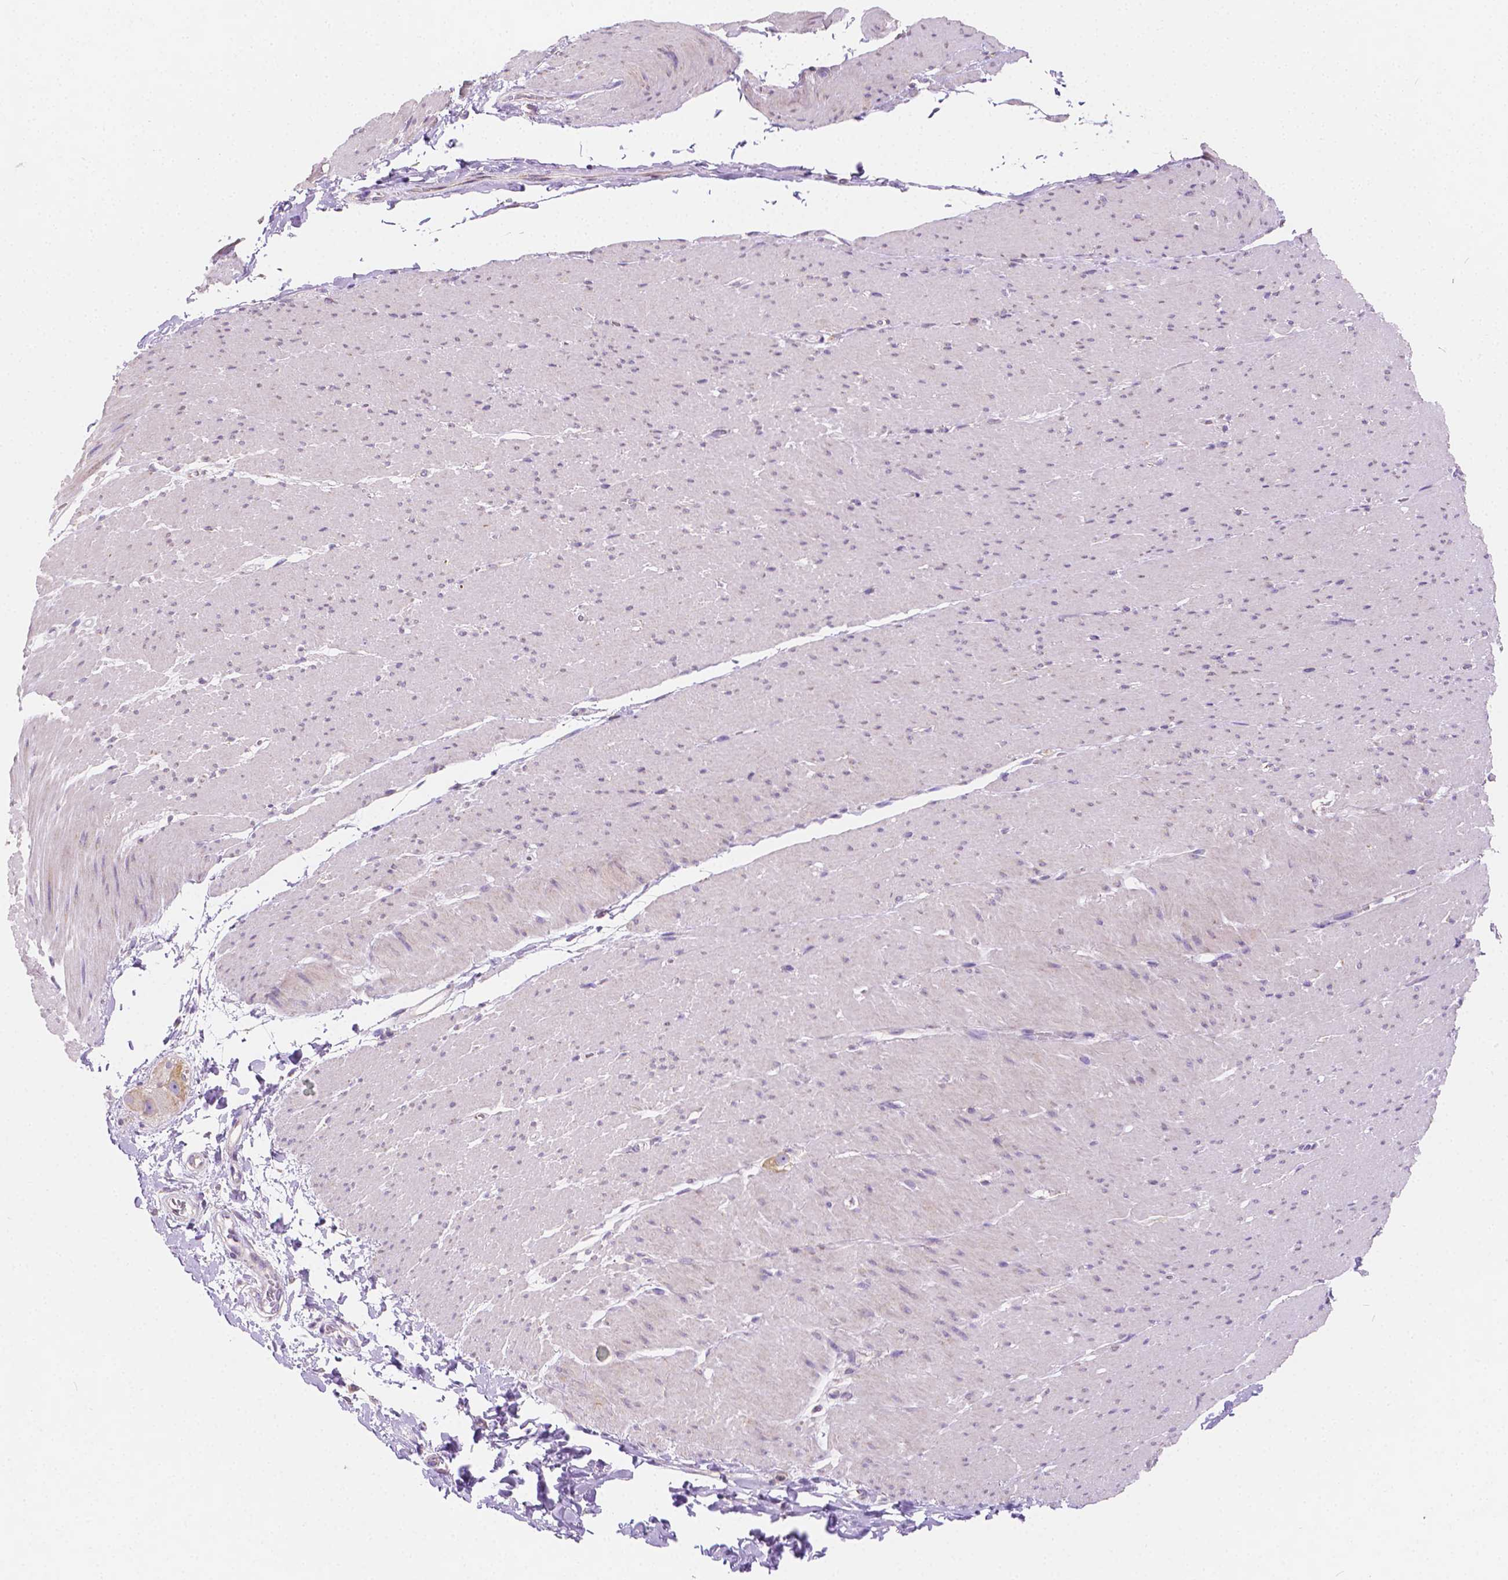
{"staining": {"intensity": "negative", "quantity": "none", "location": "none"}, "tissue": "smooth muscle", "cell_type": "Smooth muscle cells", "image_type": "normal", "snomed": [{"axis": "morphology", "description": "Normal tissue, NOS"}, {"axis": "topography", "description": "Smooth muscle"}, {"axis": "topography", "description": "Rectum"}], "caption": "This is an immunohistochemistry photomicrograph of benign smooth muscle. There is no staining in smooth muscle cells.", "gene": "TMEM130", "patient": {"sex": "male", "age": 53}}